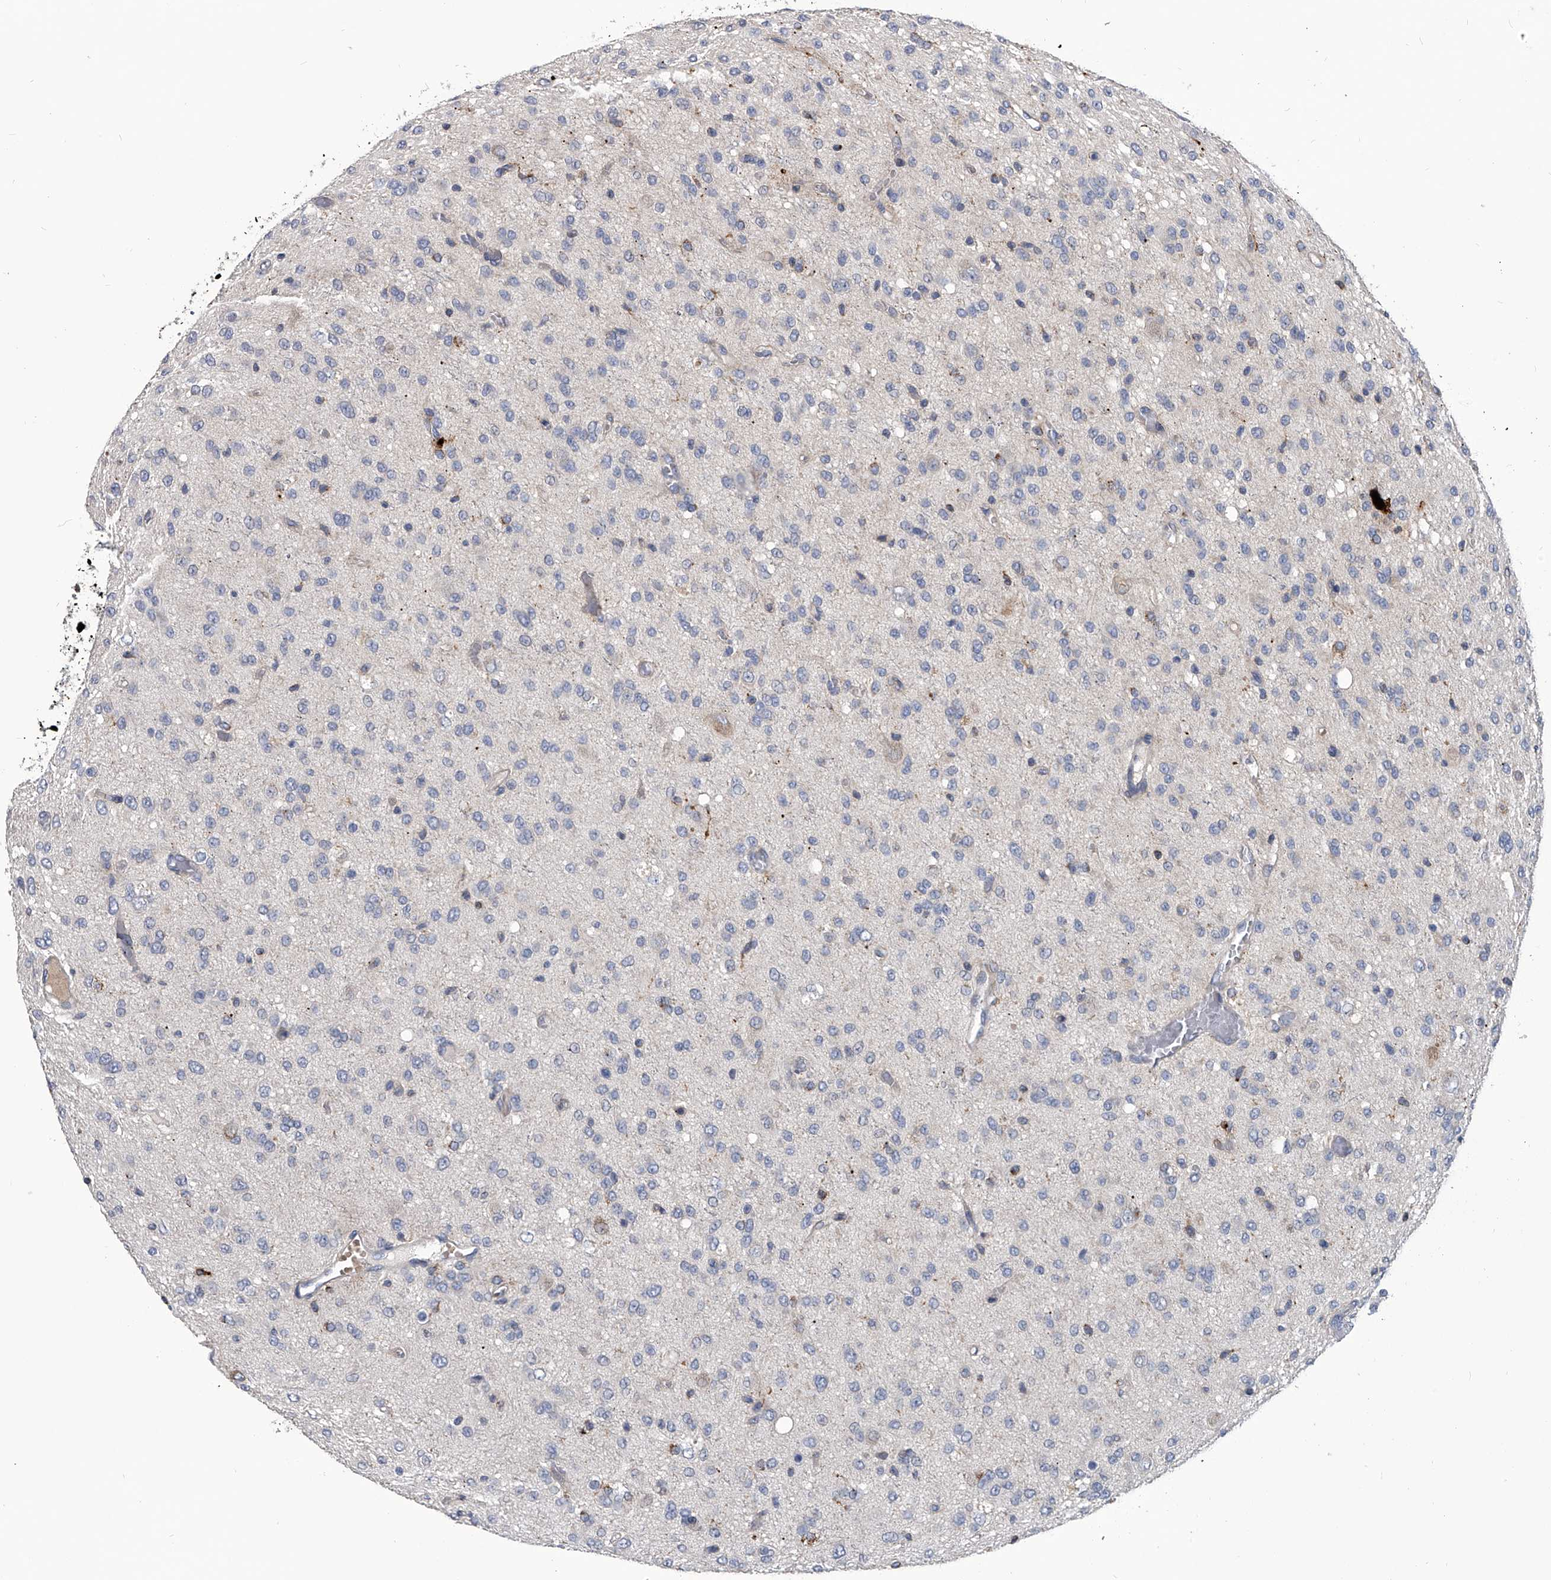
{"staining": {"intensity": "negative", "quantity": "none", "location": "none"}, "tissue": "glioma", "cell_type": "Tumor cells", "image_type": "cancer", "snomed": [{"axis": "morphology", "description": "Glioma, malignant, High grade"}, {"axis": "topography", "description": "Brain"}], "caption": "An immunohistochemistry (IHC) photomicrograph of glioma is shown. There is no staining in tumor cells of glioma. (DAB immunohistochemistry visualized using brightfield microscopy, high magnification).", "gene": "SPP1", "patient": {"sex": "female", "age": 59}}